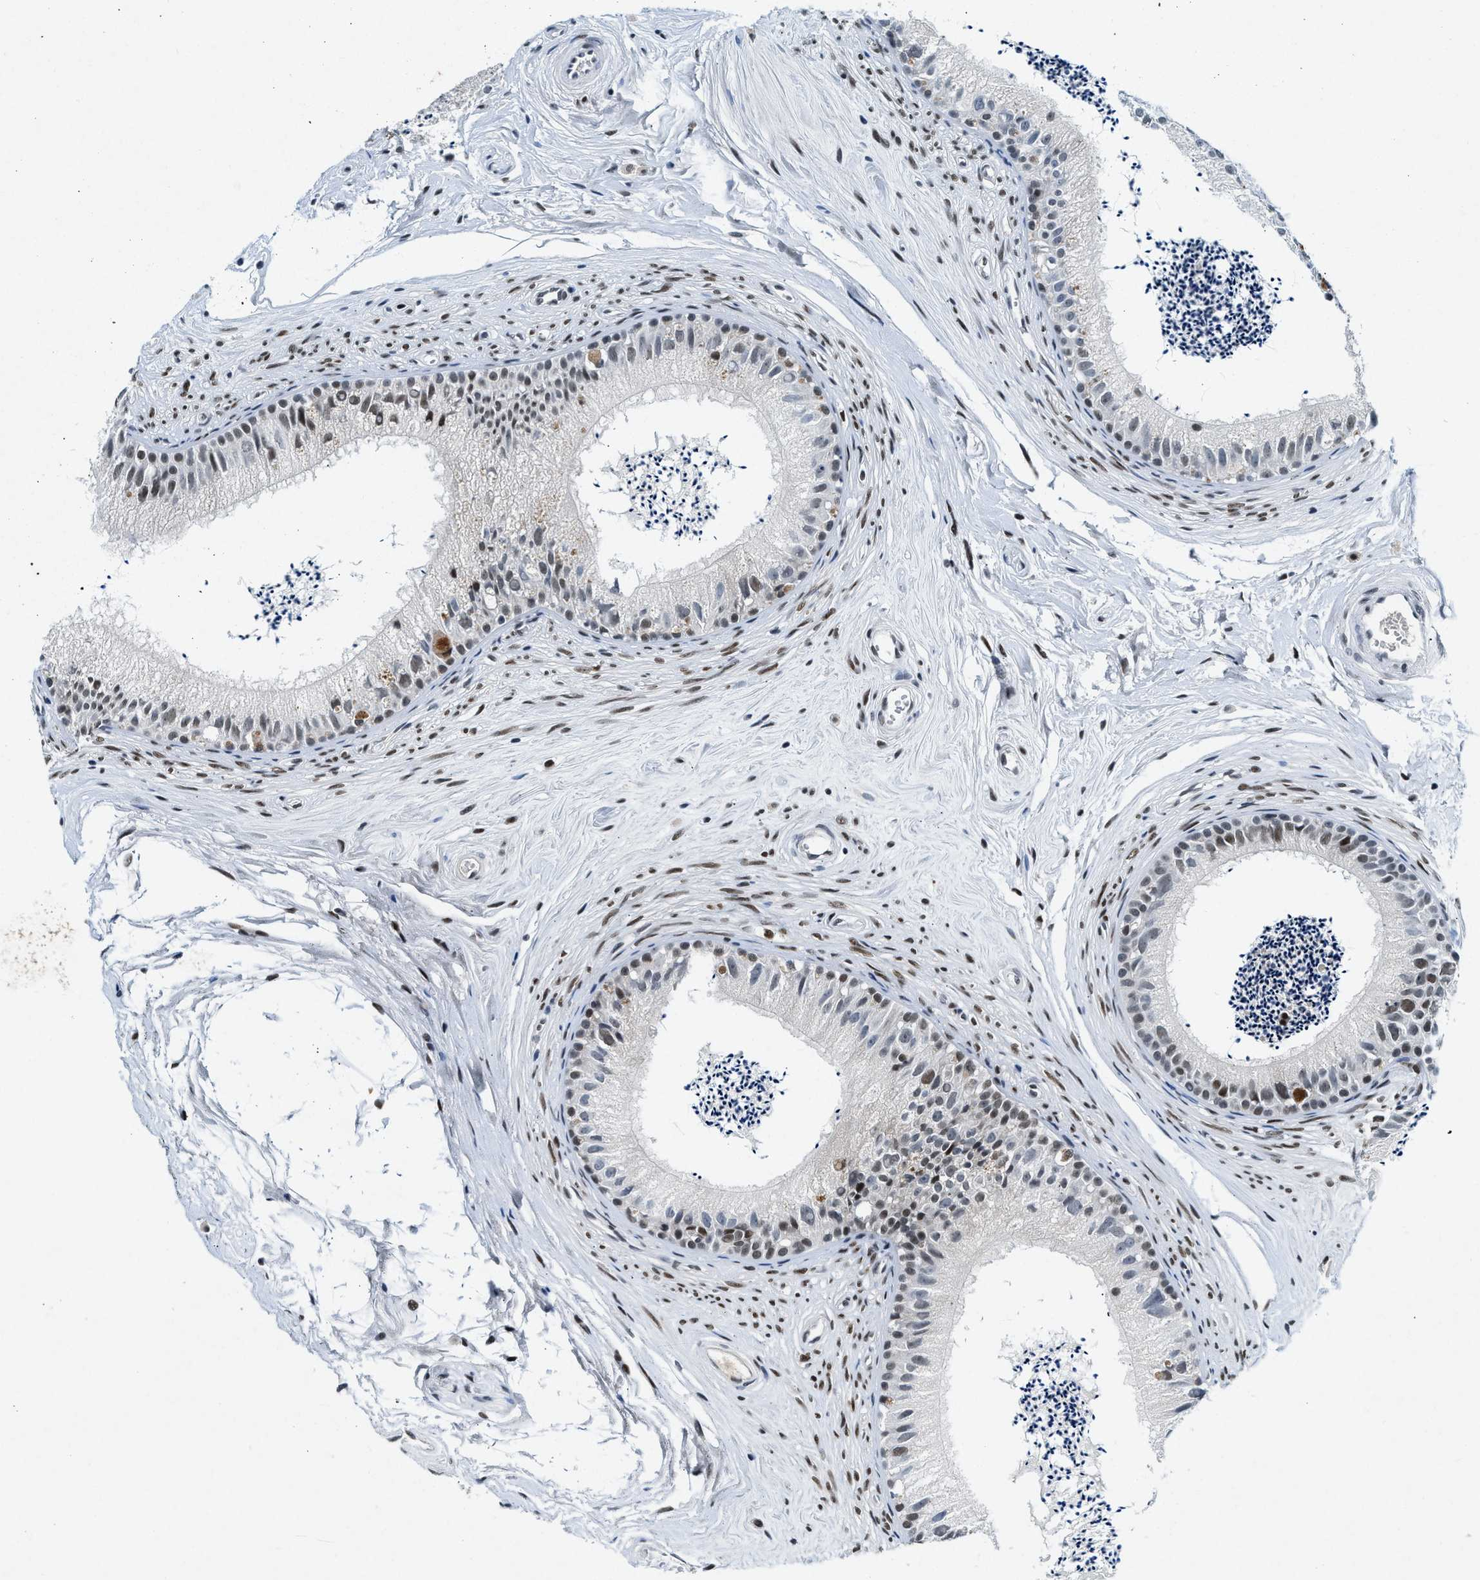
{"staining": {"intensity": "moderate", "quantity": "25%-75%", "location": "nuclear"}, "tissue": "epididymis", "cell_type": "Glandular cells", "image_type": "normal", "snomed": [{"axis": "morphology", "description": "Normal tissue, NOS"}, {"axis": "topography", "description": "Epididymis"}], "caption": "Brown immunohistochemical staining in benign human epididymis demonstrates moderate nuclear expression in approximately 25%-75% of glandular cells.", "gene": "NCOA1", "patient": {"sex": "male", "age": 56}}